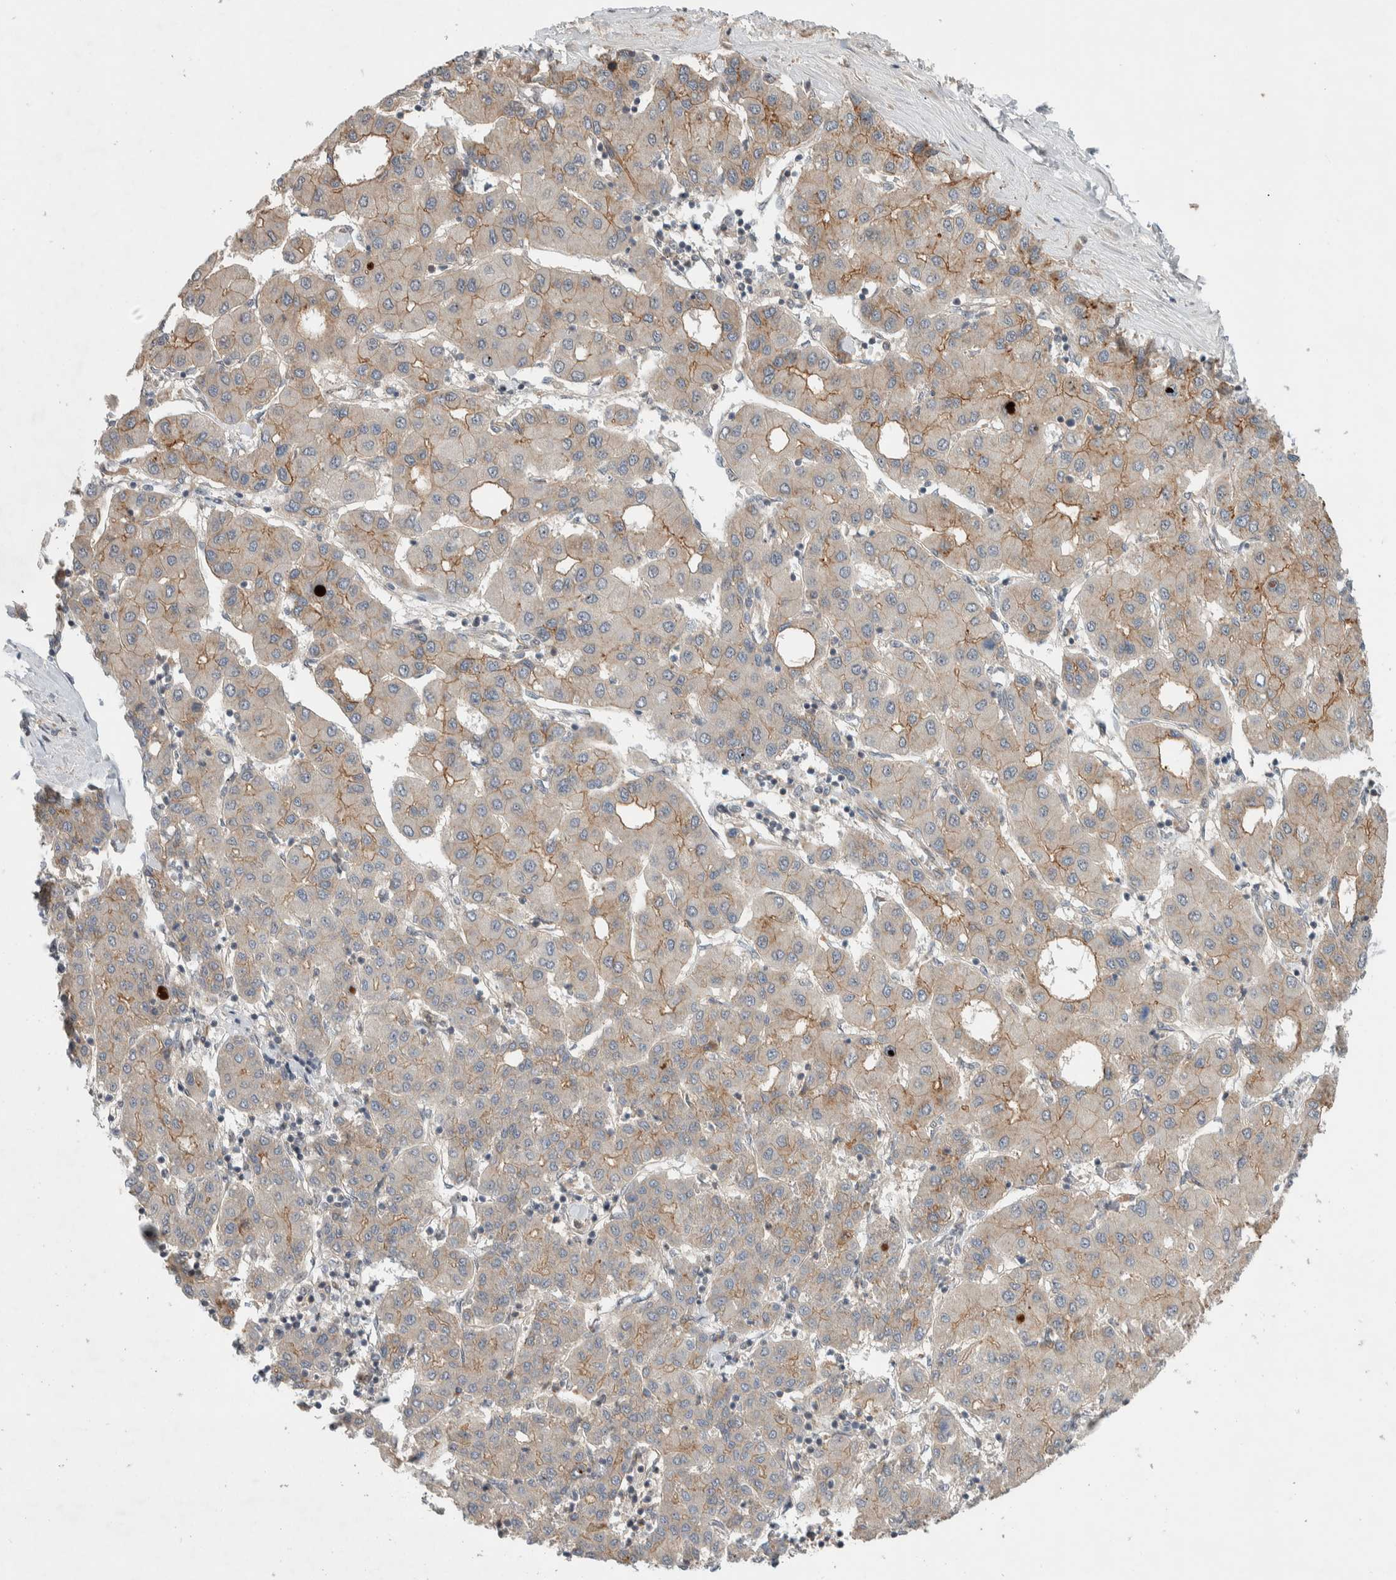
{"staining": {"intensity": "moderate", "quantity": "<25%", "location": "cytoplasmic/membranous"}, "tissue": "liver cancer", "cell_type": "Tumor cells", "image_type": "cancer", "snomed": [{"axis": "morphology", "description": "Carcinoma, Hepatocellular, NOS"}, {"axis": "topography", "description": "Liver"}], "caption": "Immunohistochemistry staining of liver cancer (hepatocellular carcinoma), which exhibits low levels of moderate cytoplasmic/membranous positivity in approximately <25% of tumor cells indicating moderate cytoplasmic/membranous protein staining. The staining was performed using DAB (3,3'-diaminobenzidine) (brown) for protein detection and nuclei were counterstained in hematoxylin (blue).", "gene": "DEPTOR", "patient": {"sex": "male", "age": 65}}